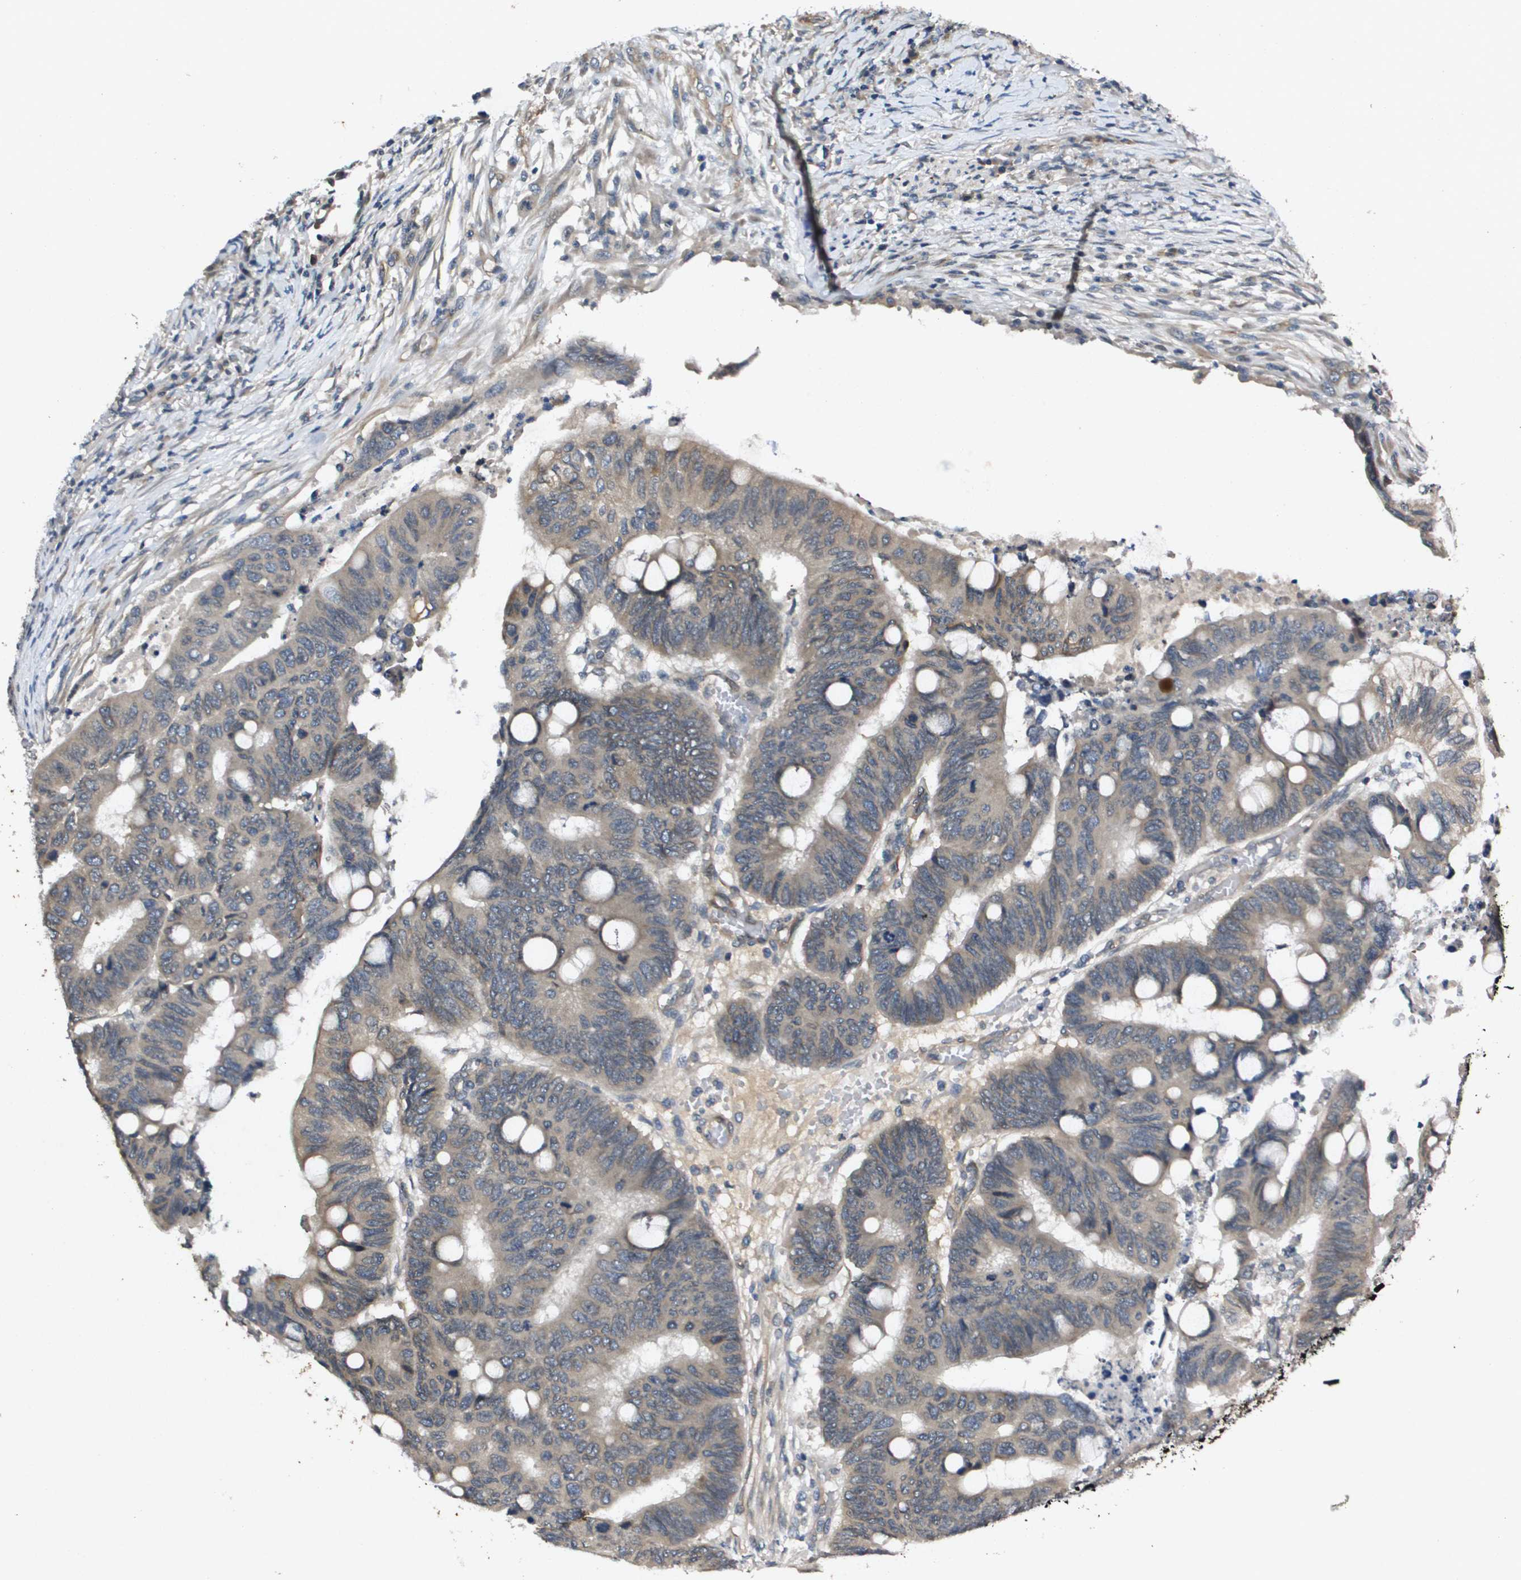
{"staining": {"intensity": "weak", "quantity": ">75%", "location": "cytoplasmic/membranous"}, "tissue": "colorectal cancer", "cell_type": "Tumor cells", "image_type": "cancer", "snomed": [{"axis": "morphology", "description": "Normal tissue, NOS"}, {"axis": "morphology", "description": "Adenocarcinoma, NOS"}, {"axis": "topography", "description": "Rectum"}, {"axis": "topography", "description": "Peripheral nerve tissue"}], "caption": "Human colorectal cancer stained with a brown dye shows weak cytoplasmic/membranous positive expression in about >75% of tumor cells.", "gene": "PGAP3", "patient": {"sex": "male", "age": 92}}